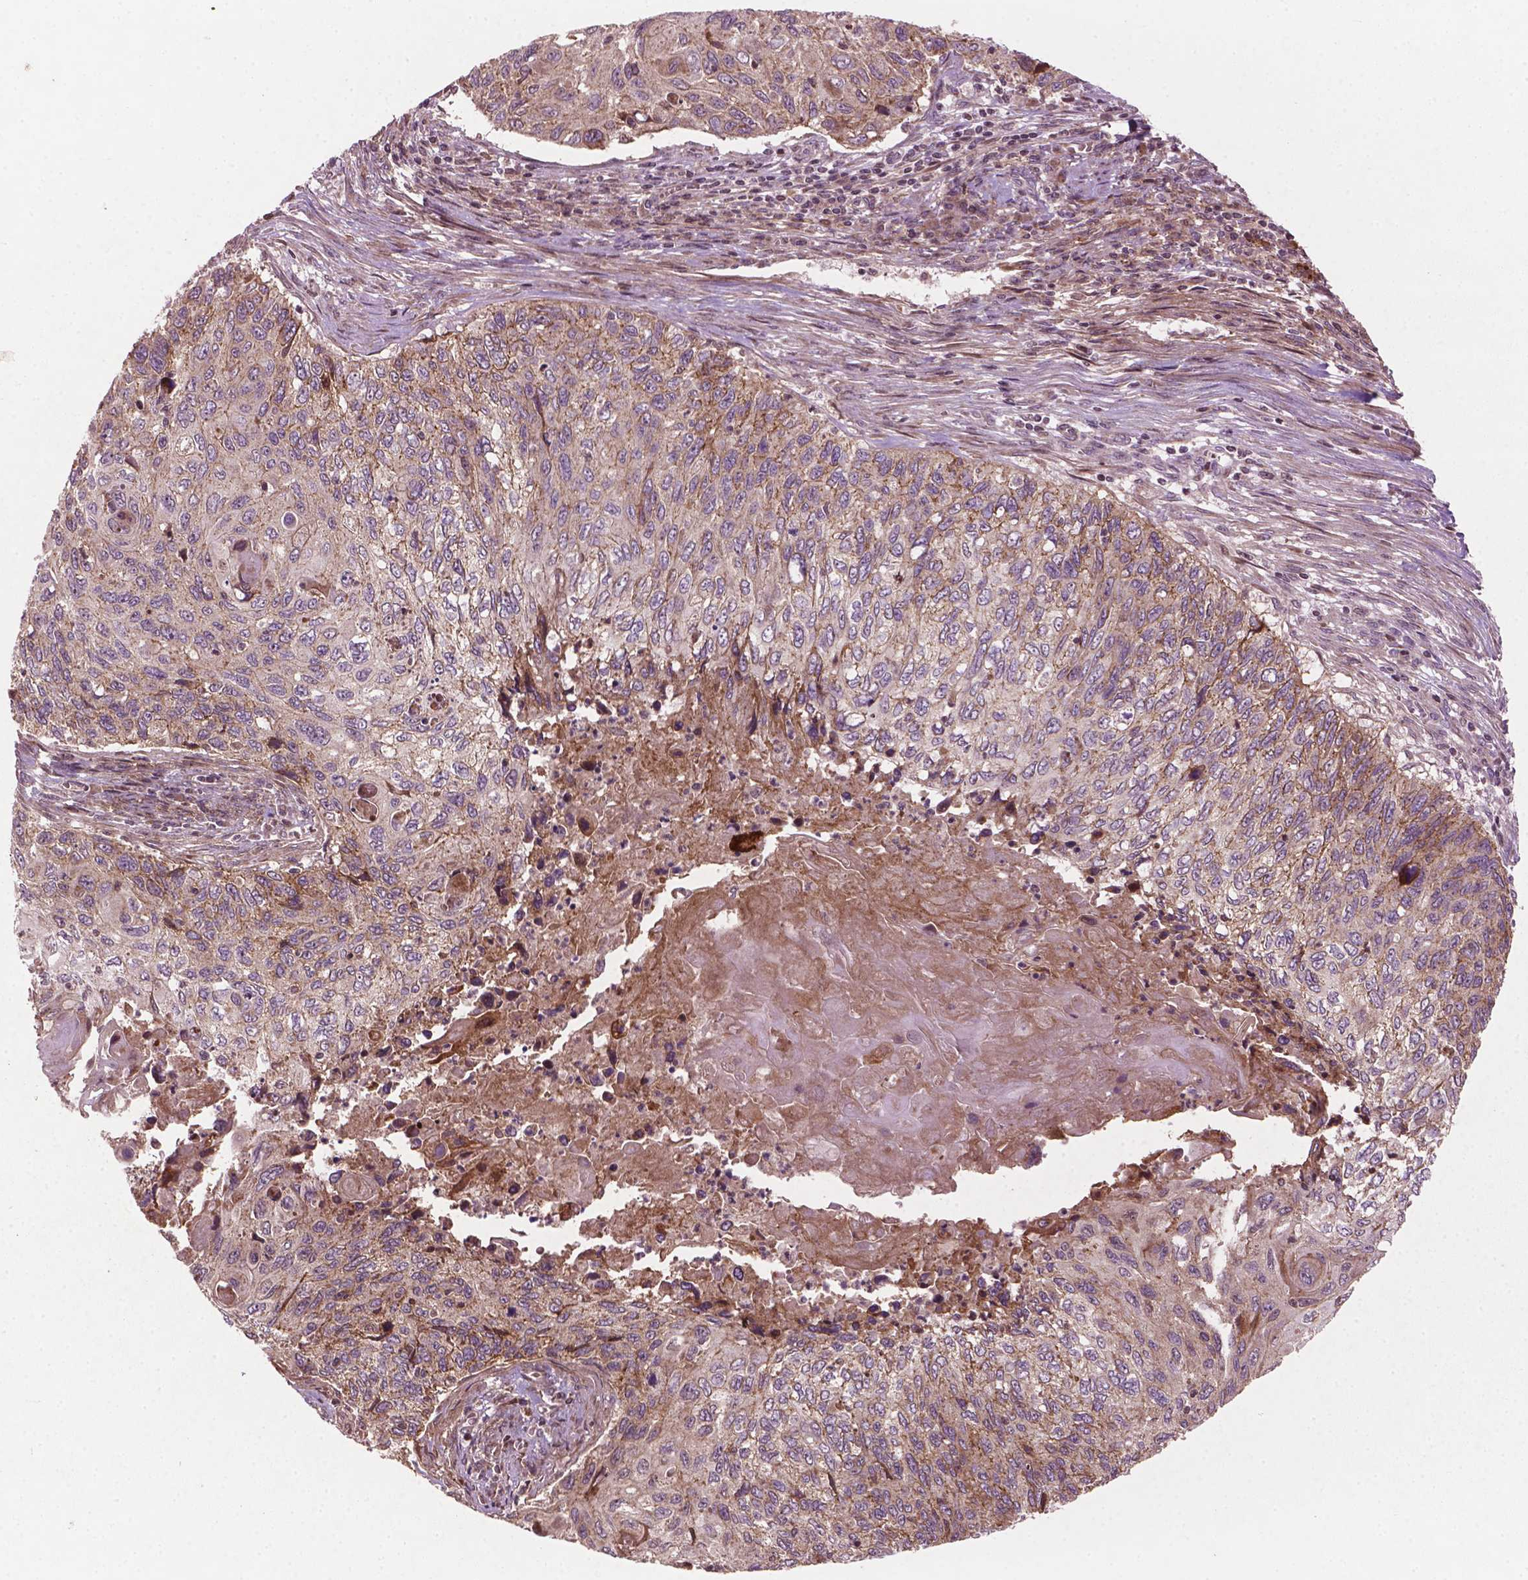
{"staining": {"intensity": "moderate", "quantity": "25%-75%", "location": "cytoplasmic/membranous"}, "tissue": "cervical cancer", "cell_type": "Tumor cells", "image_type": "cancer", "snomed": [{"axis": "morphology", "description": "Squamous cell carcinoma, NOS"}, {"axis": "topography", "description": "Cervix"}], "caption": "Immunohistochemical staining of human cervical squamous cell carcinoma displays medium levels of moderate cytoplasmic/membranous expression in approximately 25%-75% of tumor cells.", "gene": "B3GALNT2", "patient": {"sex": "female", "age": 70}}